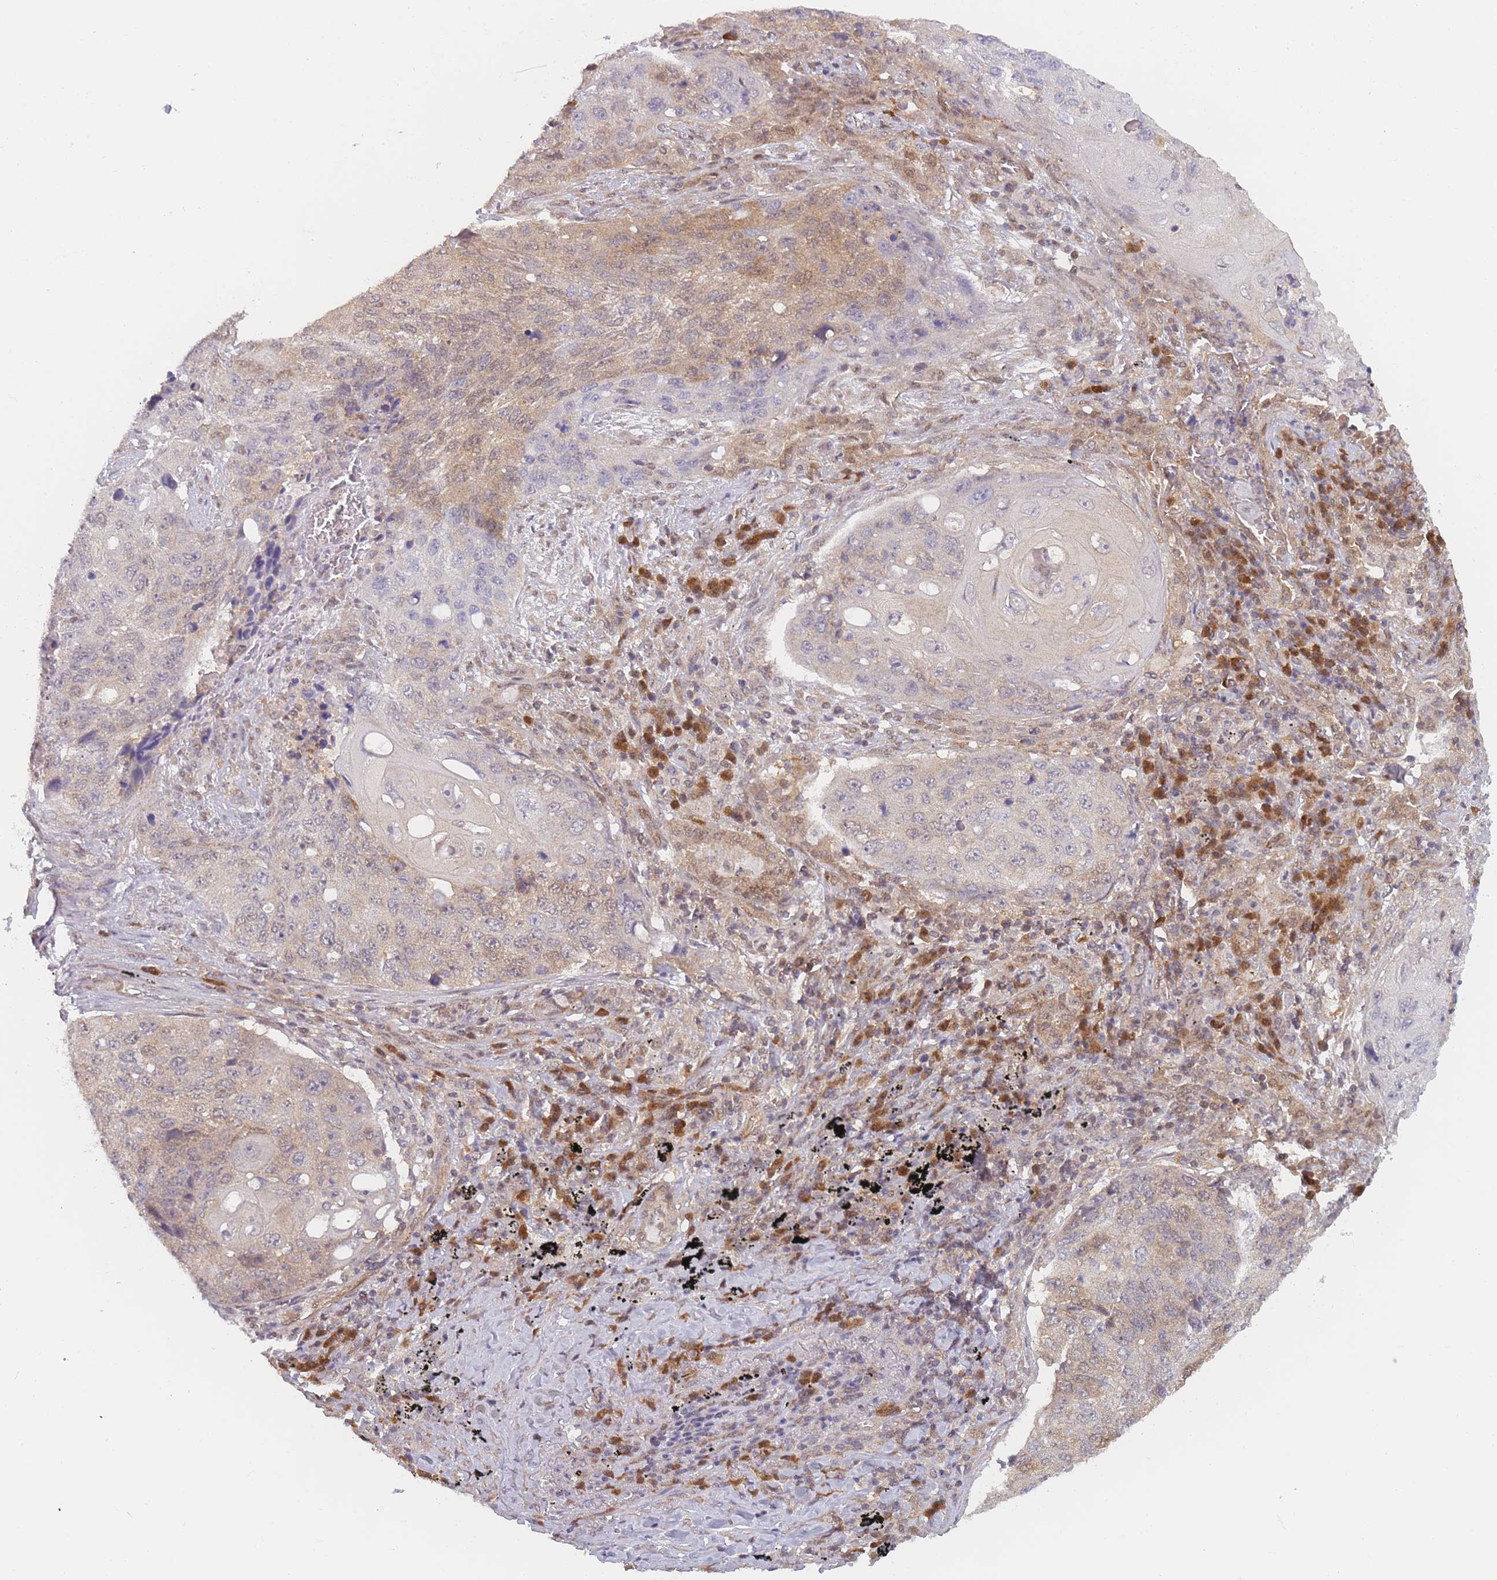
{"staining": {"intensity": "moderate", "quantity": "<25%", "location": "cytoplasmic/membranous"}, "tissue": "lung cancer", "cell_type": "Tumor cells", "image_type": "cancer", "snomed": [{"axis": "morphology", "description": "Squamous cell carcinoma, NOS"}, {"axis": "topography", "description": "Lung"}], "caption": "Tumor cells display low levels of moderate cytoplasmic/membranous positivity in approximately <25% of cells in lung cancer.", "gene": "MRI1", "patient": {"sex": "female", "age": 63}}